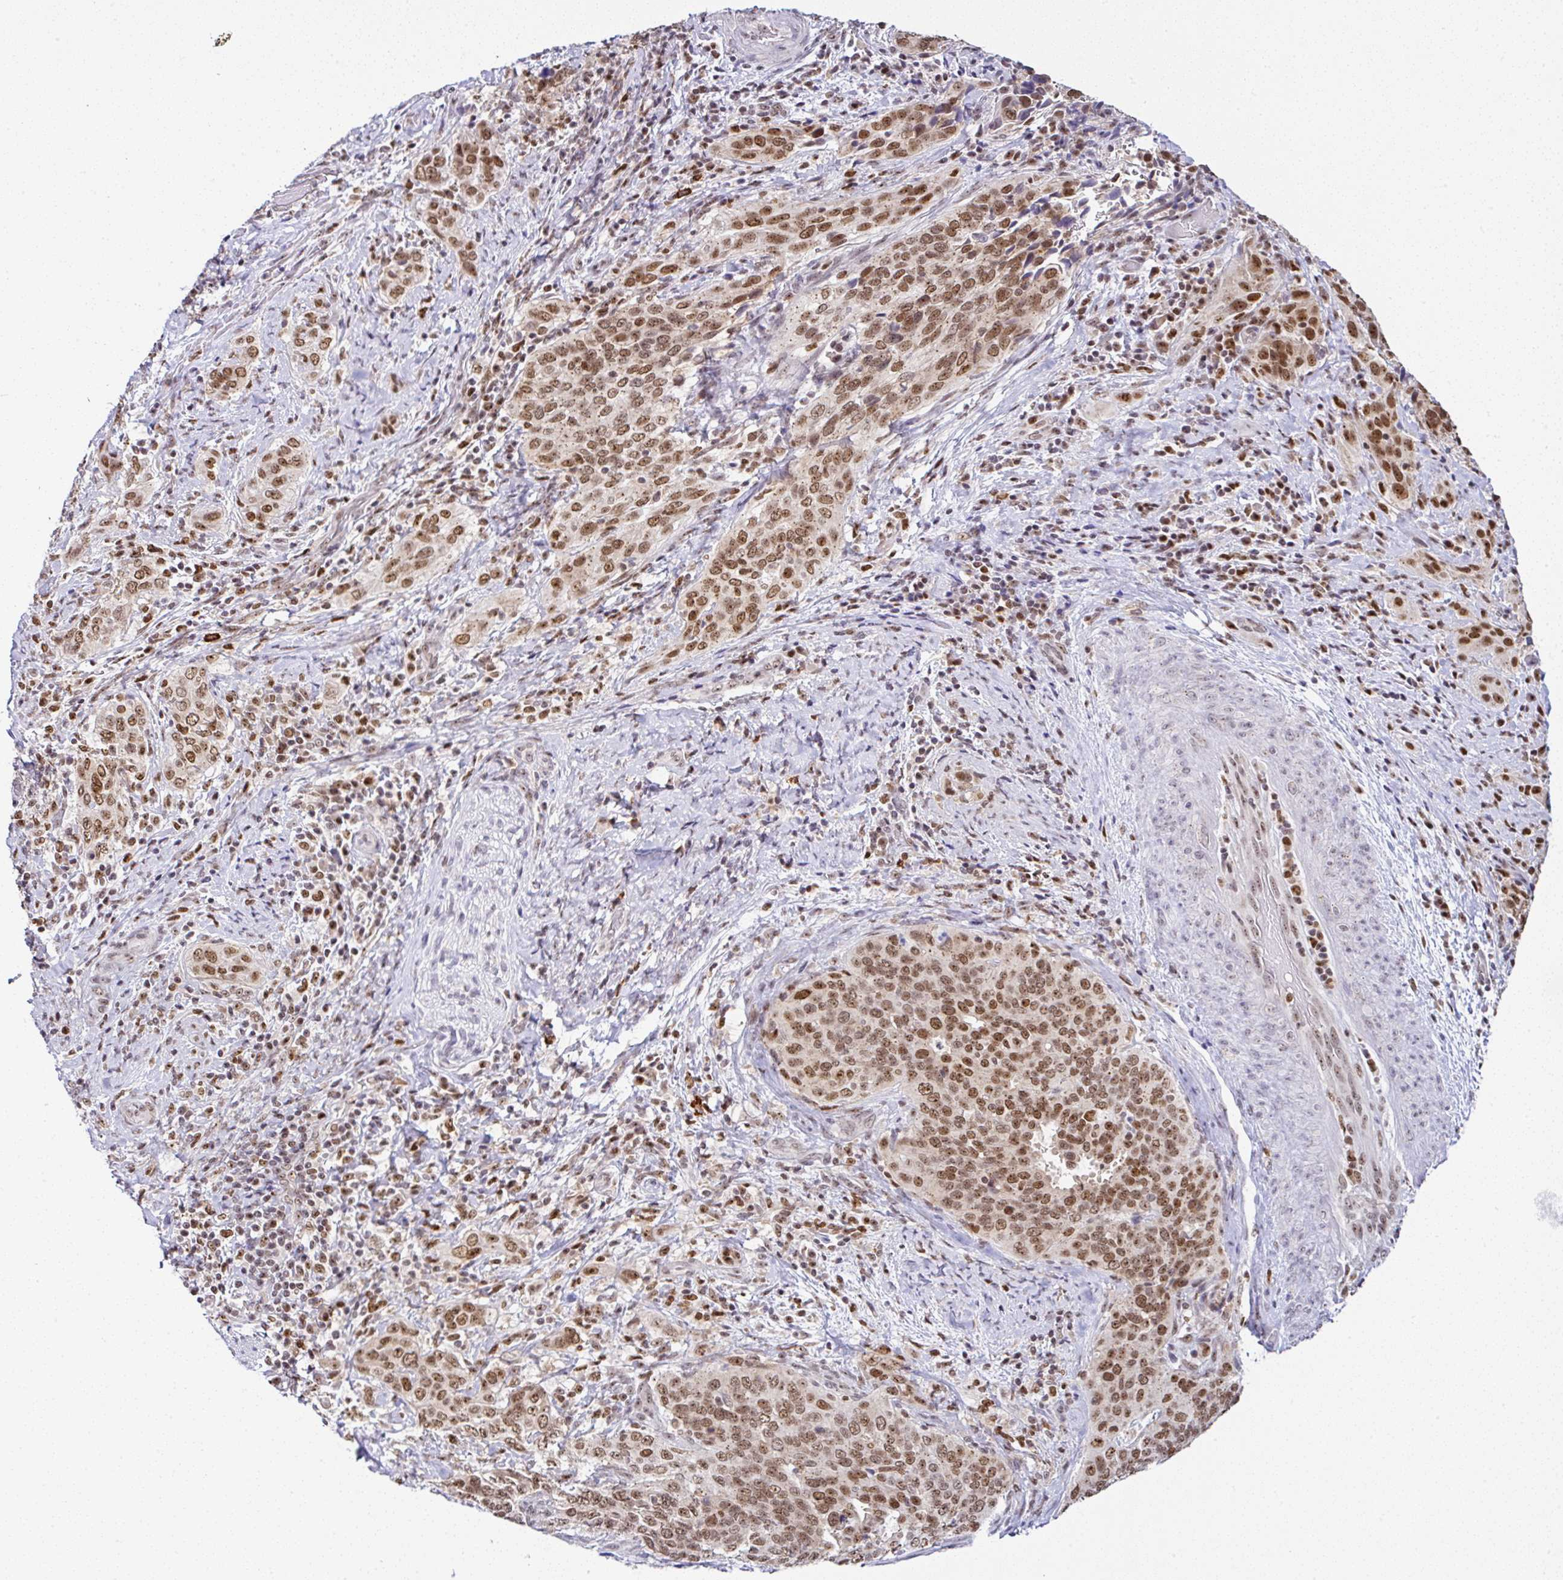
{"staining": {"intensity": "strong", "quantity": ">75%", "location": "nuclear"}, "tissue": "cervical cancer", "cell_type": "Tumor cells", "image_type": "cancer", "snomed": [{"axis": "morphology", "description": "Squamous cell carcinoma, NOS"}, {"axis": "topography", "description": "Cervix"}], "caption": "An immunohistochemistry (IHC) image of tumor tissue is shown. Protein staining in brown highlights strong nuclear positivity in cervical squamous cell carcinoma within tumor cells.", "gene": "PTPN2", "patient": {"sex": "female", "age": 38}}